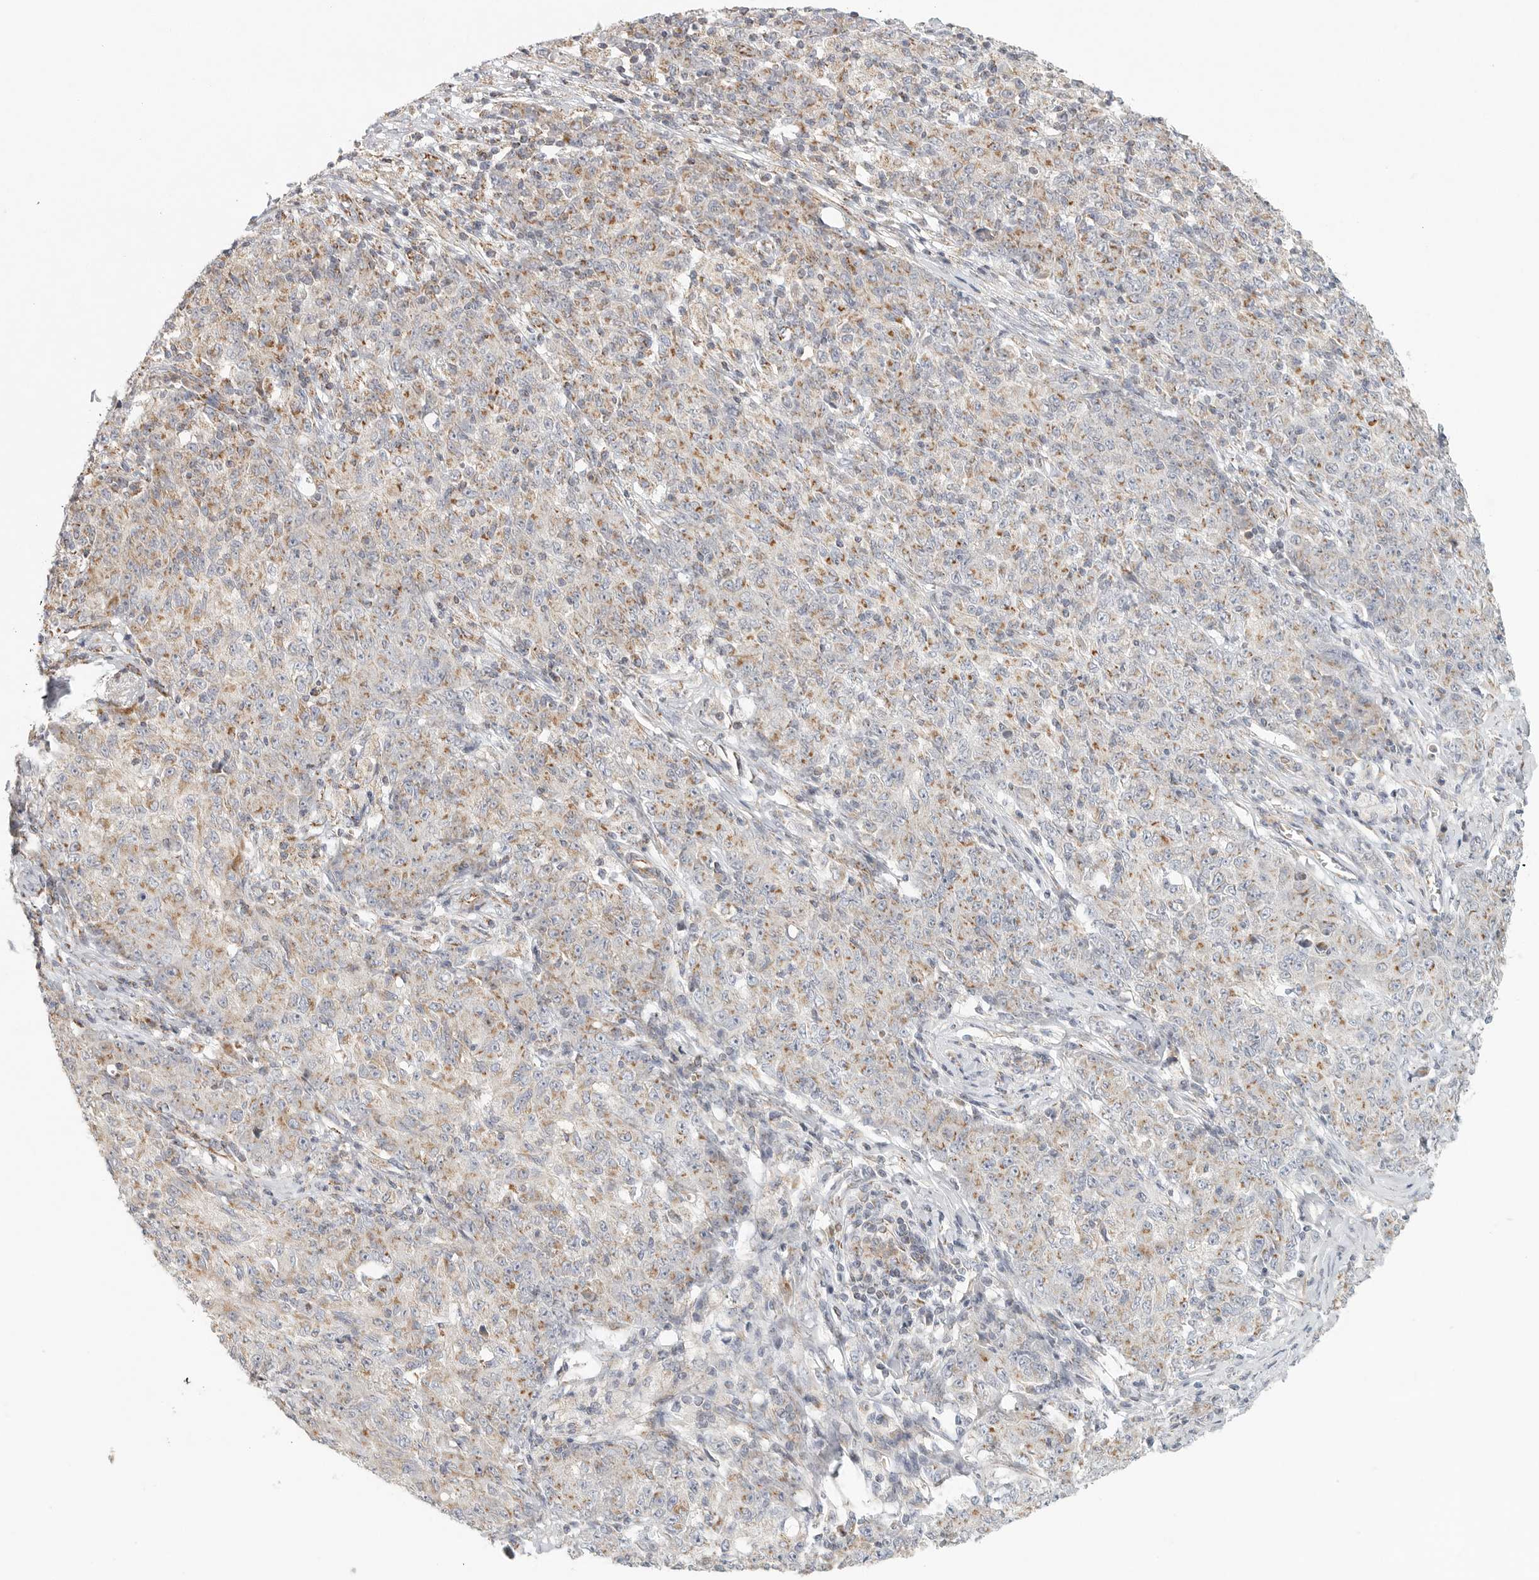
{"staining": {"intensity": "moderate", "quantity": ">75%", "location": "cytoplasmic/membranous"}, "tissue": "ovarian cancer", "cell_type": "Tumor cells", "image_type": "cancer", "snomed": [{"axis": "morphology", "description": "Carcinoma, endometroid"}, {"axis": "topography", "description": "Ovary"}], "caption": "Ovarian cancer (endometroid carcinoma) stained with immunohistochemistry (IHC) reveals moderate cytoplasmic/membranous staining in approximately >75% of tumor cells.", "gene": "SLC25A26", "patient": {"sex": "female", "age": 42}}